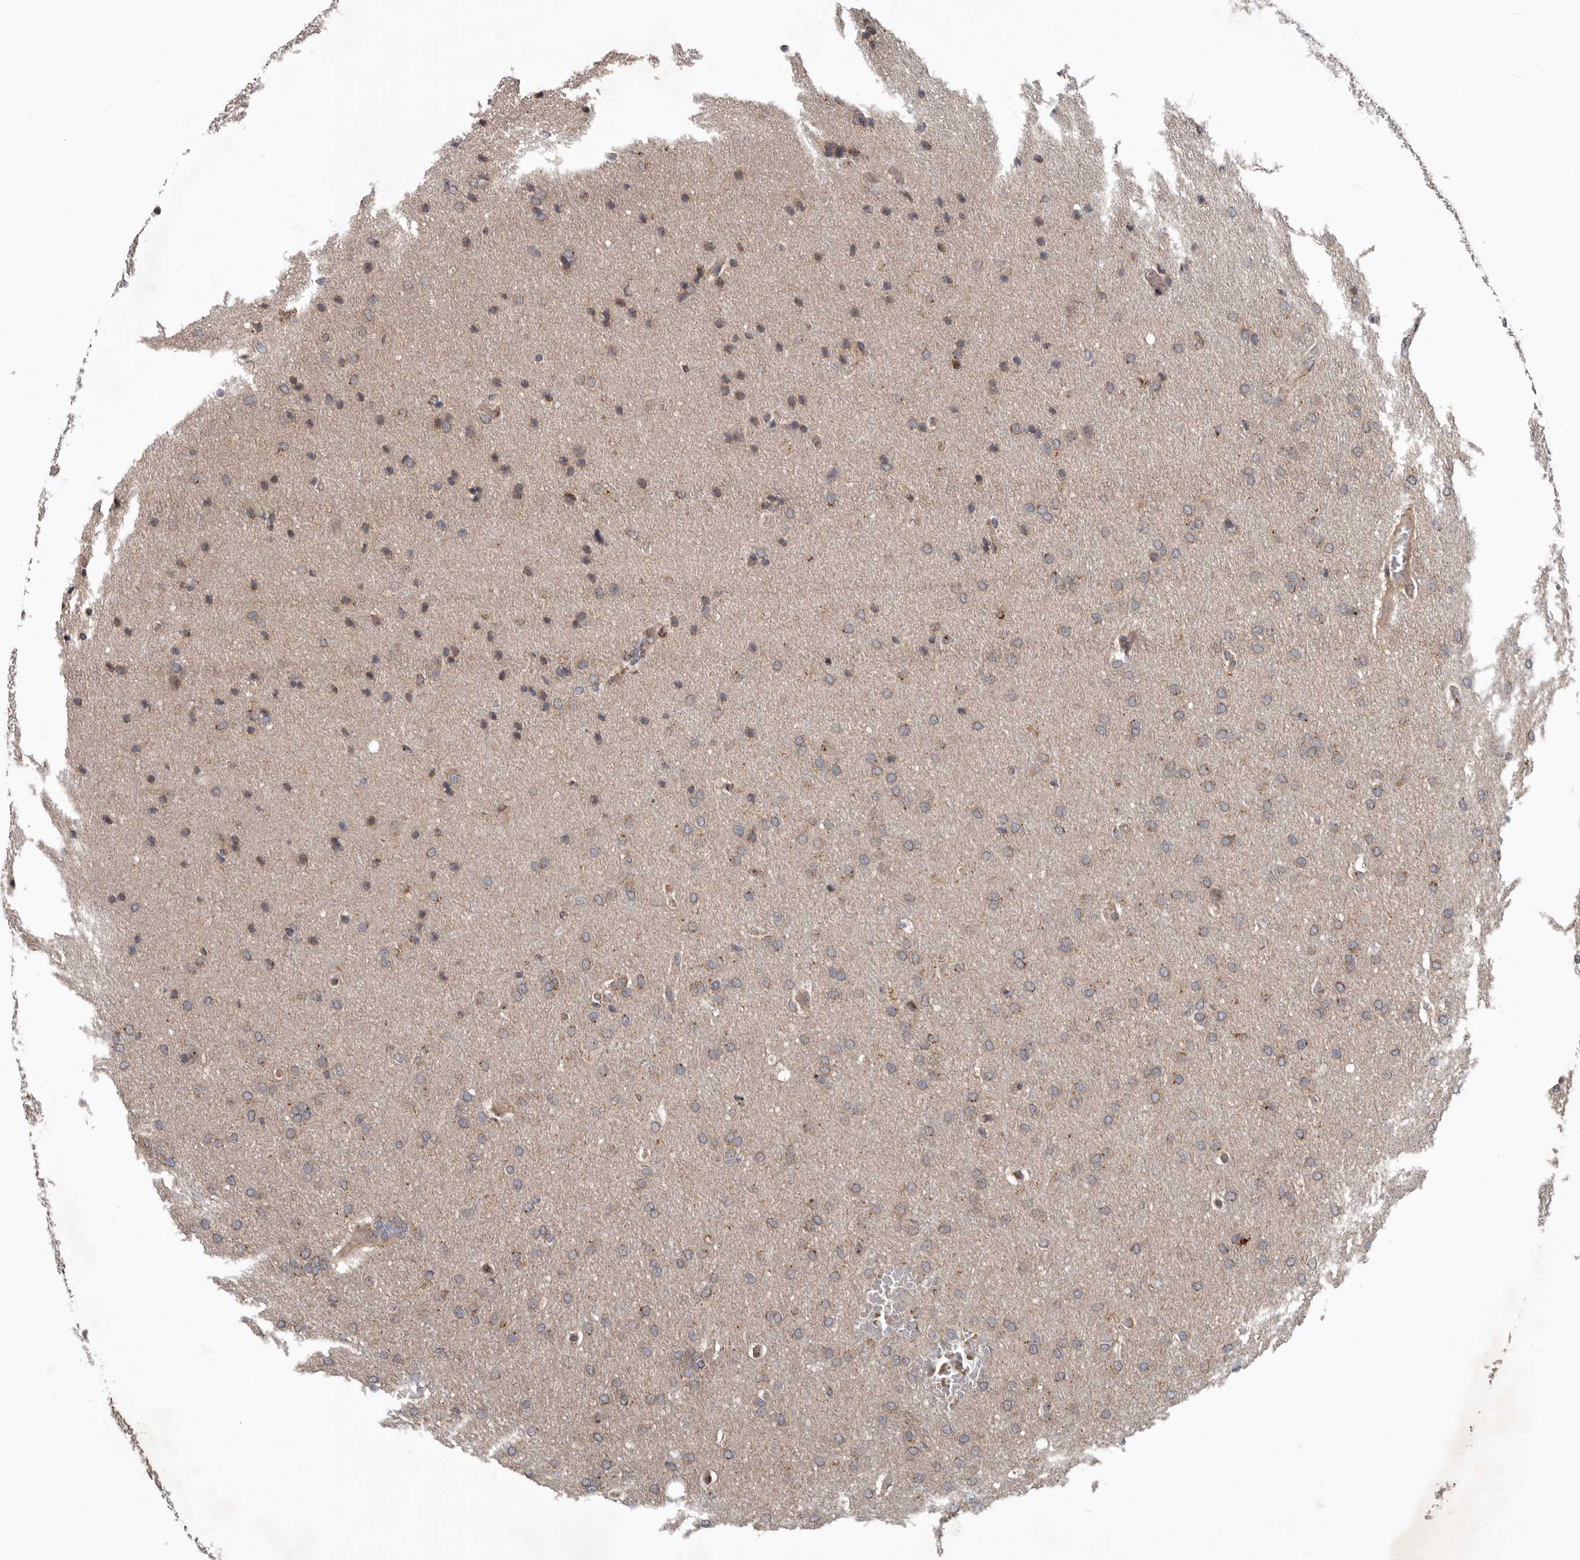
{"staining": {"intensity": "weak", "quantity": ">75%", "location": "cytoplasmic/membranous"}, "tissue": "glioma", "cell_type": "Tumor cells", "image_type": "cancer", "snomed": [{"axis": "morphology", "description": "Glioma, malignant, Low grade"}, {"axis": "topography", "description": "Brain"}], "caption": "Malignant low-grade glioma was stained to show a protein in brown. There is low levels of weak cytoplasmic/membranous expression in approximately >75% of tumor cells. (DAB = brown stain, brightfield microscopy at high magnification).", "gene": "FGFR4", "patient": {"sex": "female", "age": 37}}